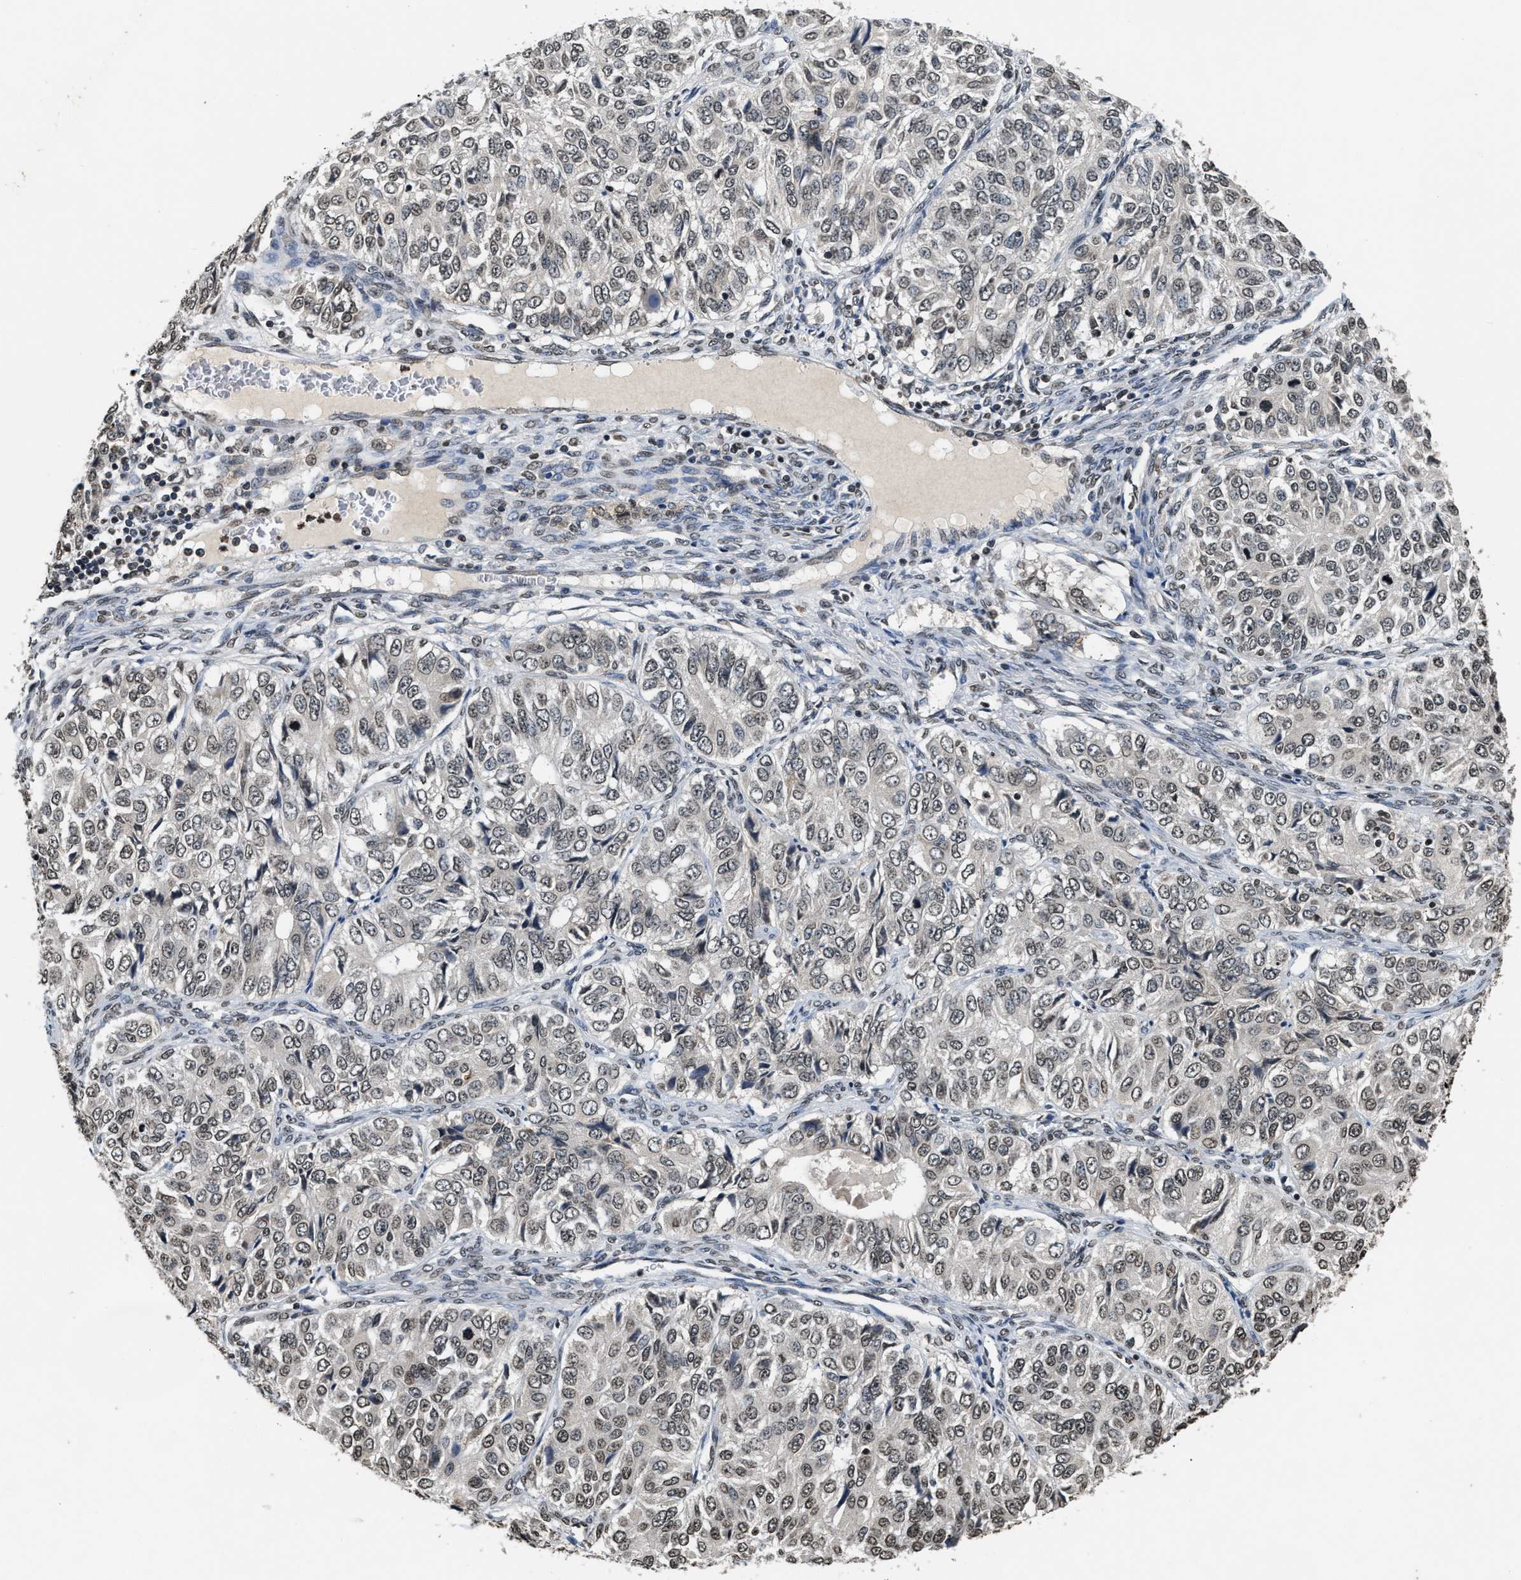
{"staining": {"intensity": "weak", "quantity": "<25%", "location": "nuclear"}, "tissue": "ovarian cancer", "cell_type": "Tumor cells", "image_type": "cancer", "snomed": [{"axis": "morphology", "description": "Carcinoma, endometroid"}, {"axis": "topography", "description": "Ovary"}], "caption": "Tumor cells show no significant positivity in endometroid carcinoma (ovarian).", "gene": "DNASE1L3", "patient": {"sex": "female", "age": 51}}